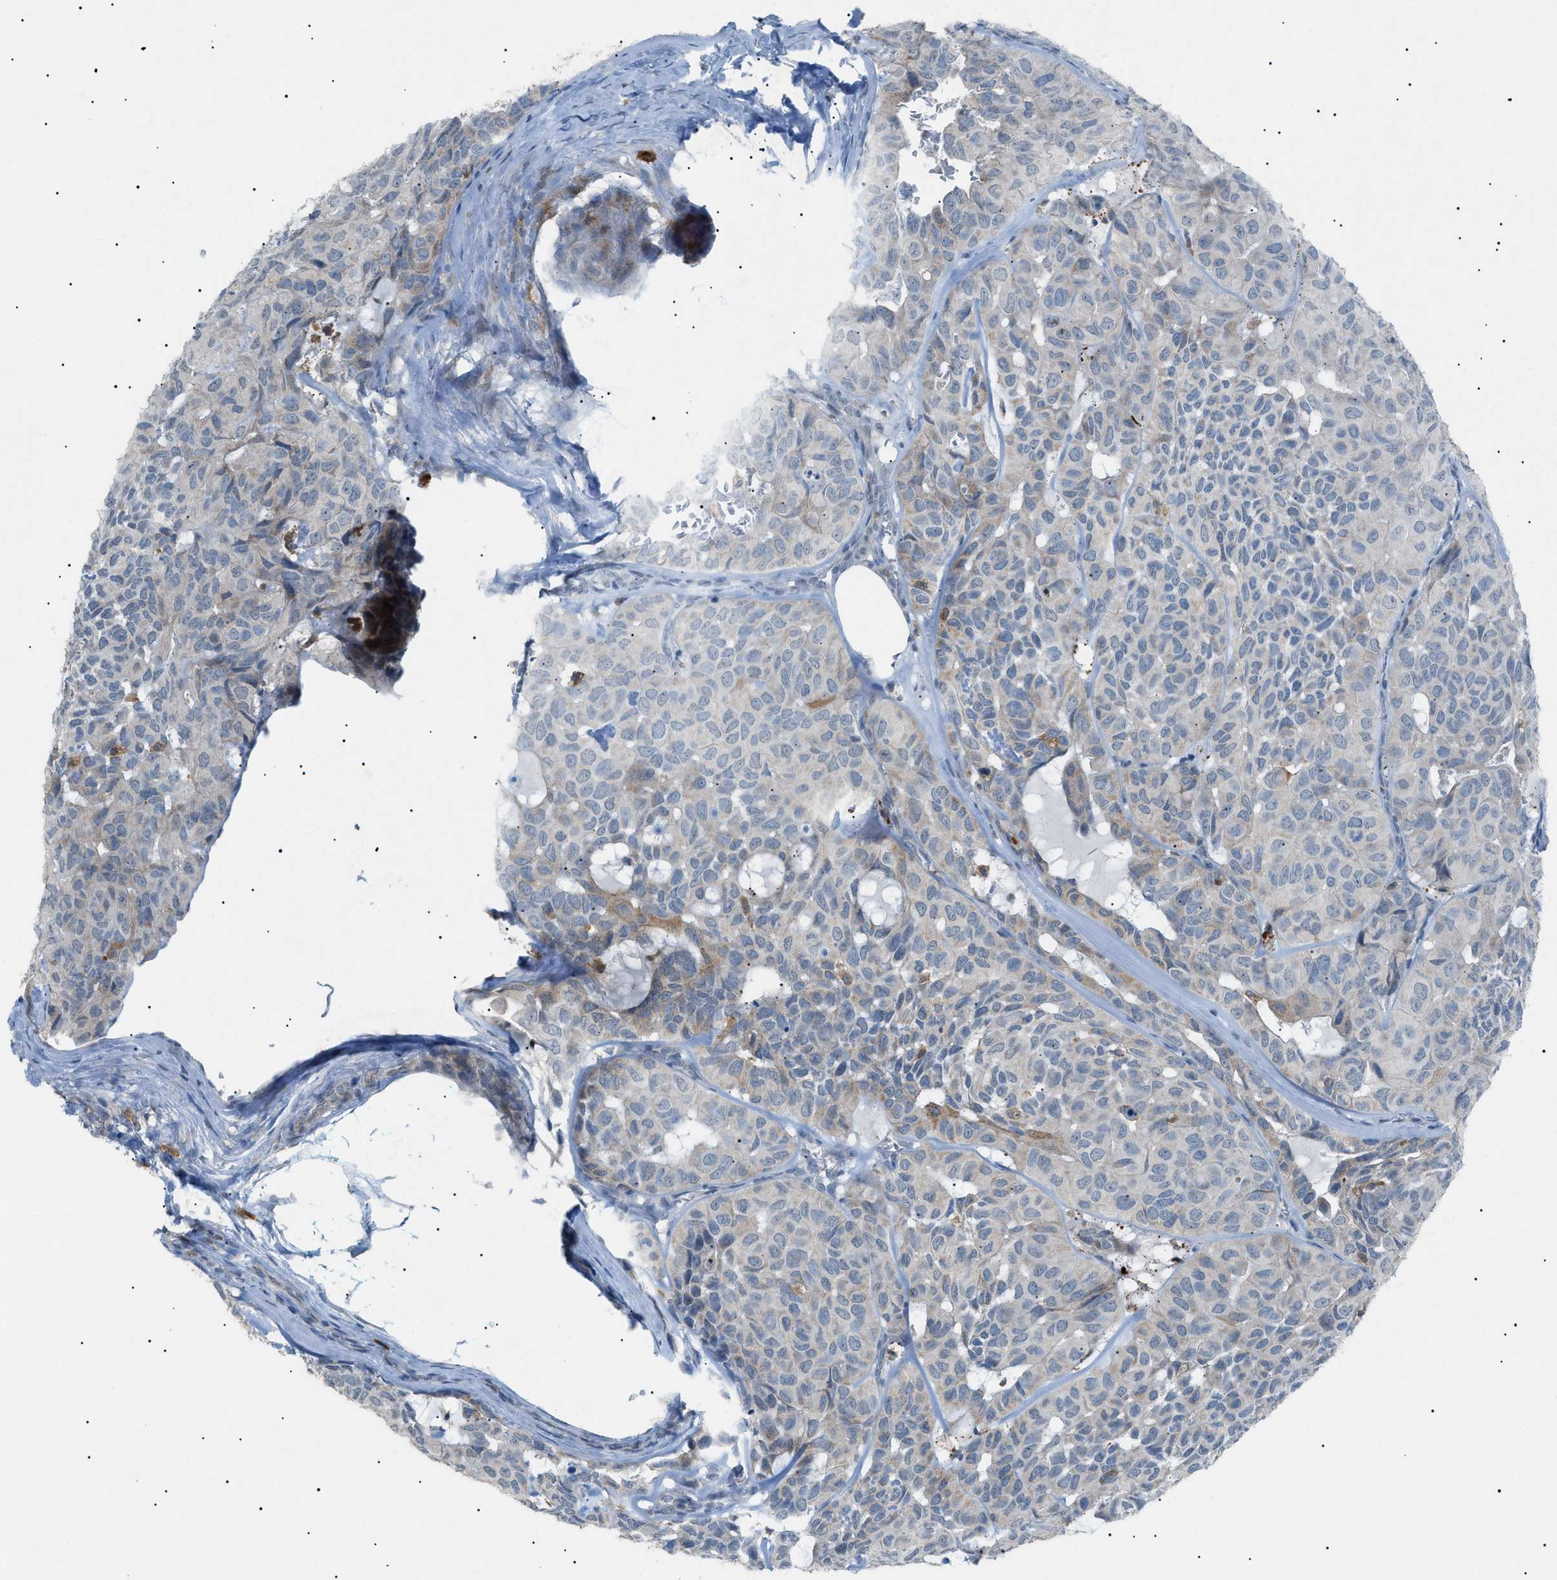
{"staining": {"intensity": "negative", "quantity": "none", "location": "none"}, "tissue": "head and neck cancer", "cell_type": "Tumor cells", "image_type": "cancer", "snomed": [{"axis": "morphology", "description": "Adenocarcinoma, NOS"}, {"axis": "topography", "description": "Salivary gland, NOS"}, {"axis": "topography", "description": "Head-Neck"}], "caption": "Head and neck cancer stained for a protein using immunohistochemistry (IHC) reveals no staining tumor cells.", "gene": "BTK", "patient": {"sex": "female", "age": 76}}